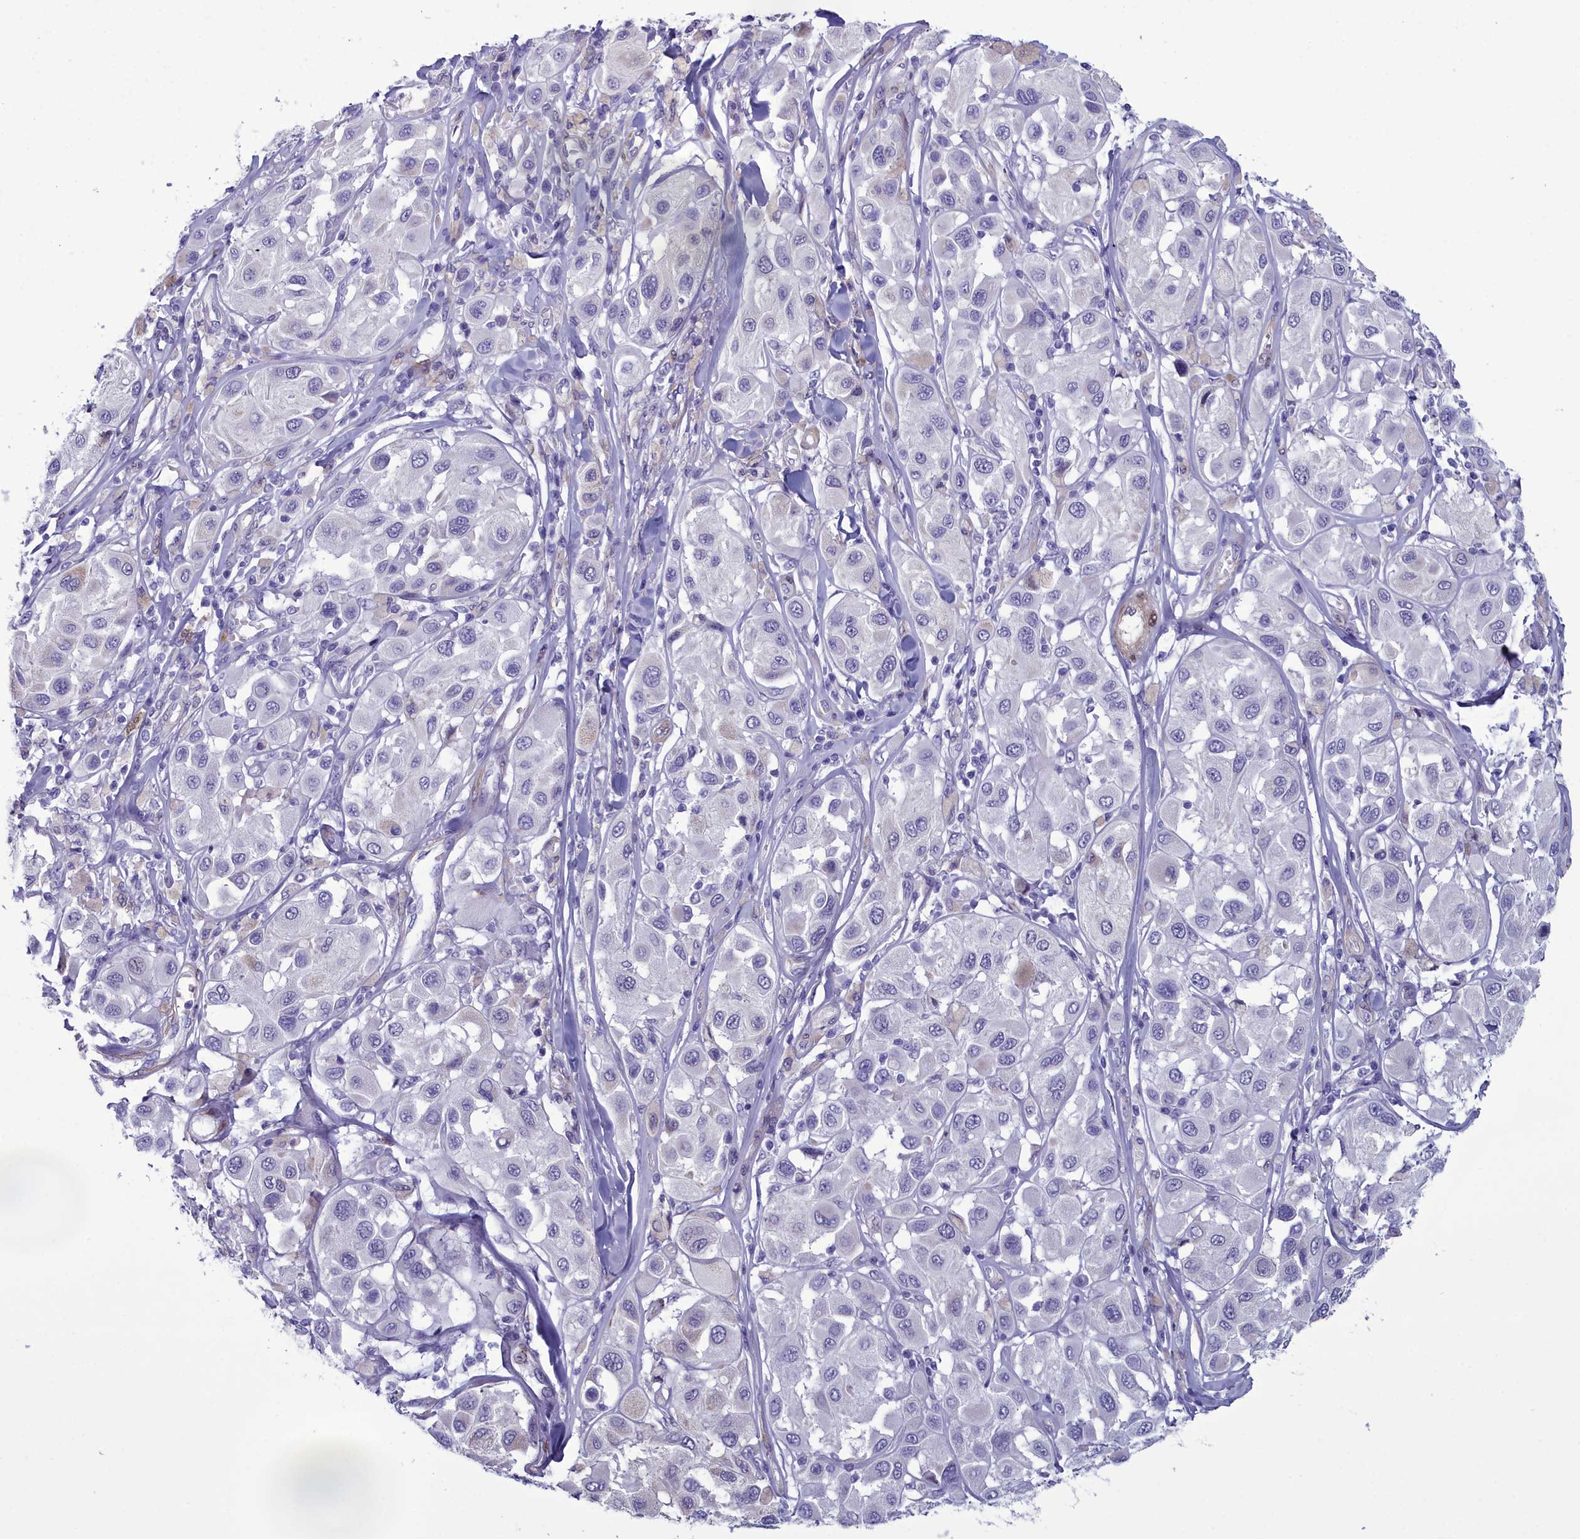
{"staining": {"intensity": "negative", "quantity": "none", "location": "none"}, "tissue": "melanoma", "cell_type": "Tumor cells", "image_type": "cancer", "snomed": [{"axis": "morphology", "description": "Malignant melanoma, Metastatic site"}, {"axis": "topography", "description": "Skin"}], "caption": "Photomicrograph shows no significant protein expression in tumor cells of malignant melanoma (metastatic site). The staining was performed using DAB (3,3'-diaminobenzidine) to visualize the protein expression in brown, while the nuclei were stained in blue with hematoxylin (Magnification: 20x).", "gene": "PPP1R14A", "patient": {"sex": "male", "age": 41}}